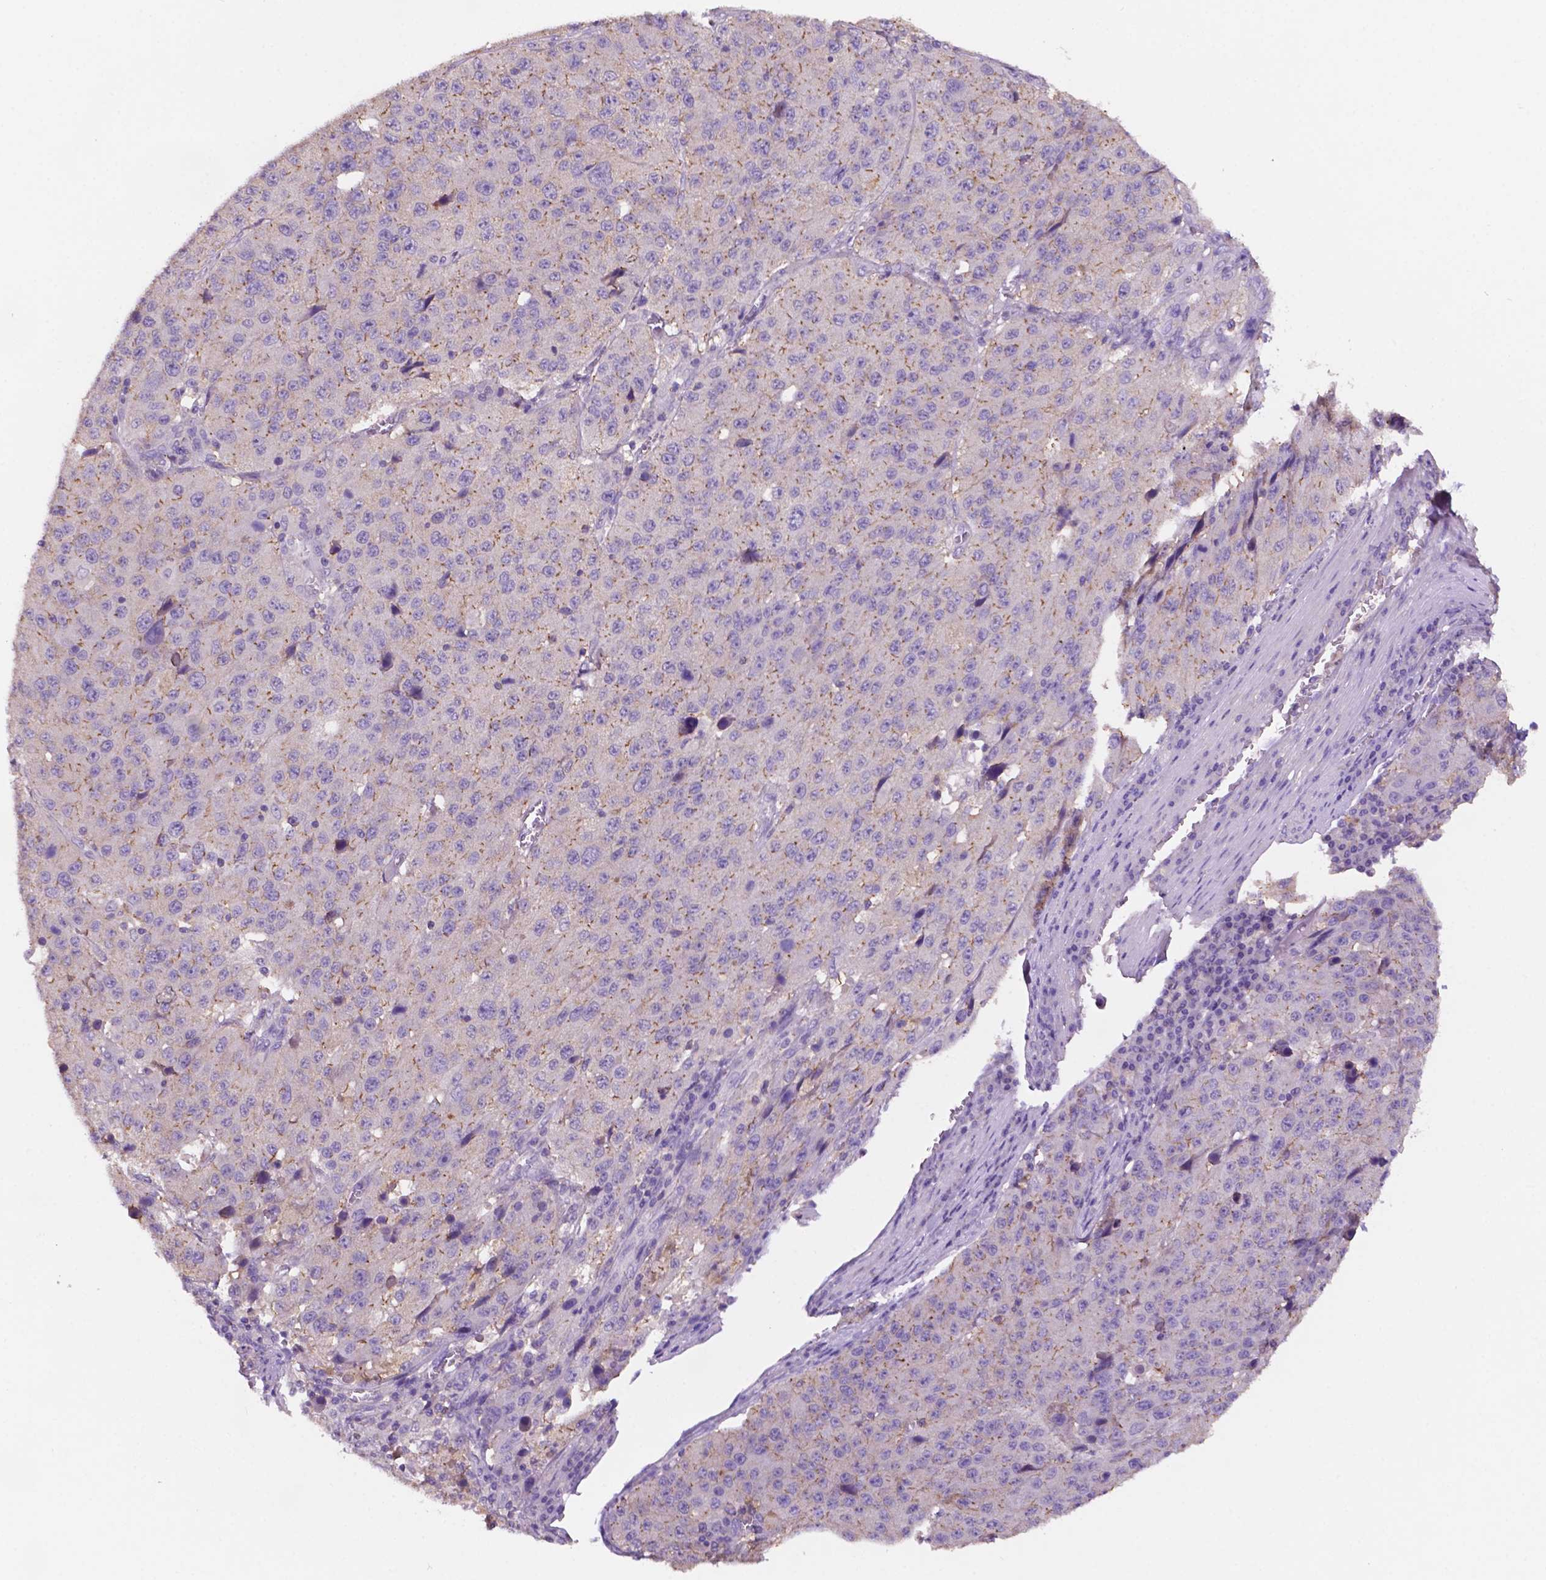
{"staining": {"intensity": "weak", "quantity": "<25%", "location": "cytoplasmic/membranous"}, "tissue": "stomach cancer", "cell_type": "Tumor cells", "image_type": "cancer", "snomed": [{"axis": "morphology", "description": "Adenocarcinoma, NOS"}, {"axis": "topography", "description": "Stomach"}], "caption": "This photomicrograph is of stomach cancer stained with IHC to label a protein in brown with the nuclei are counter-stained blue. There is no expression in tumor cells.", "gene": "PRPS2", "patient": {"sex": "male", "age": 71}}